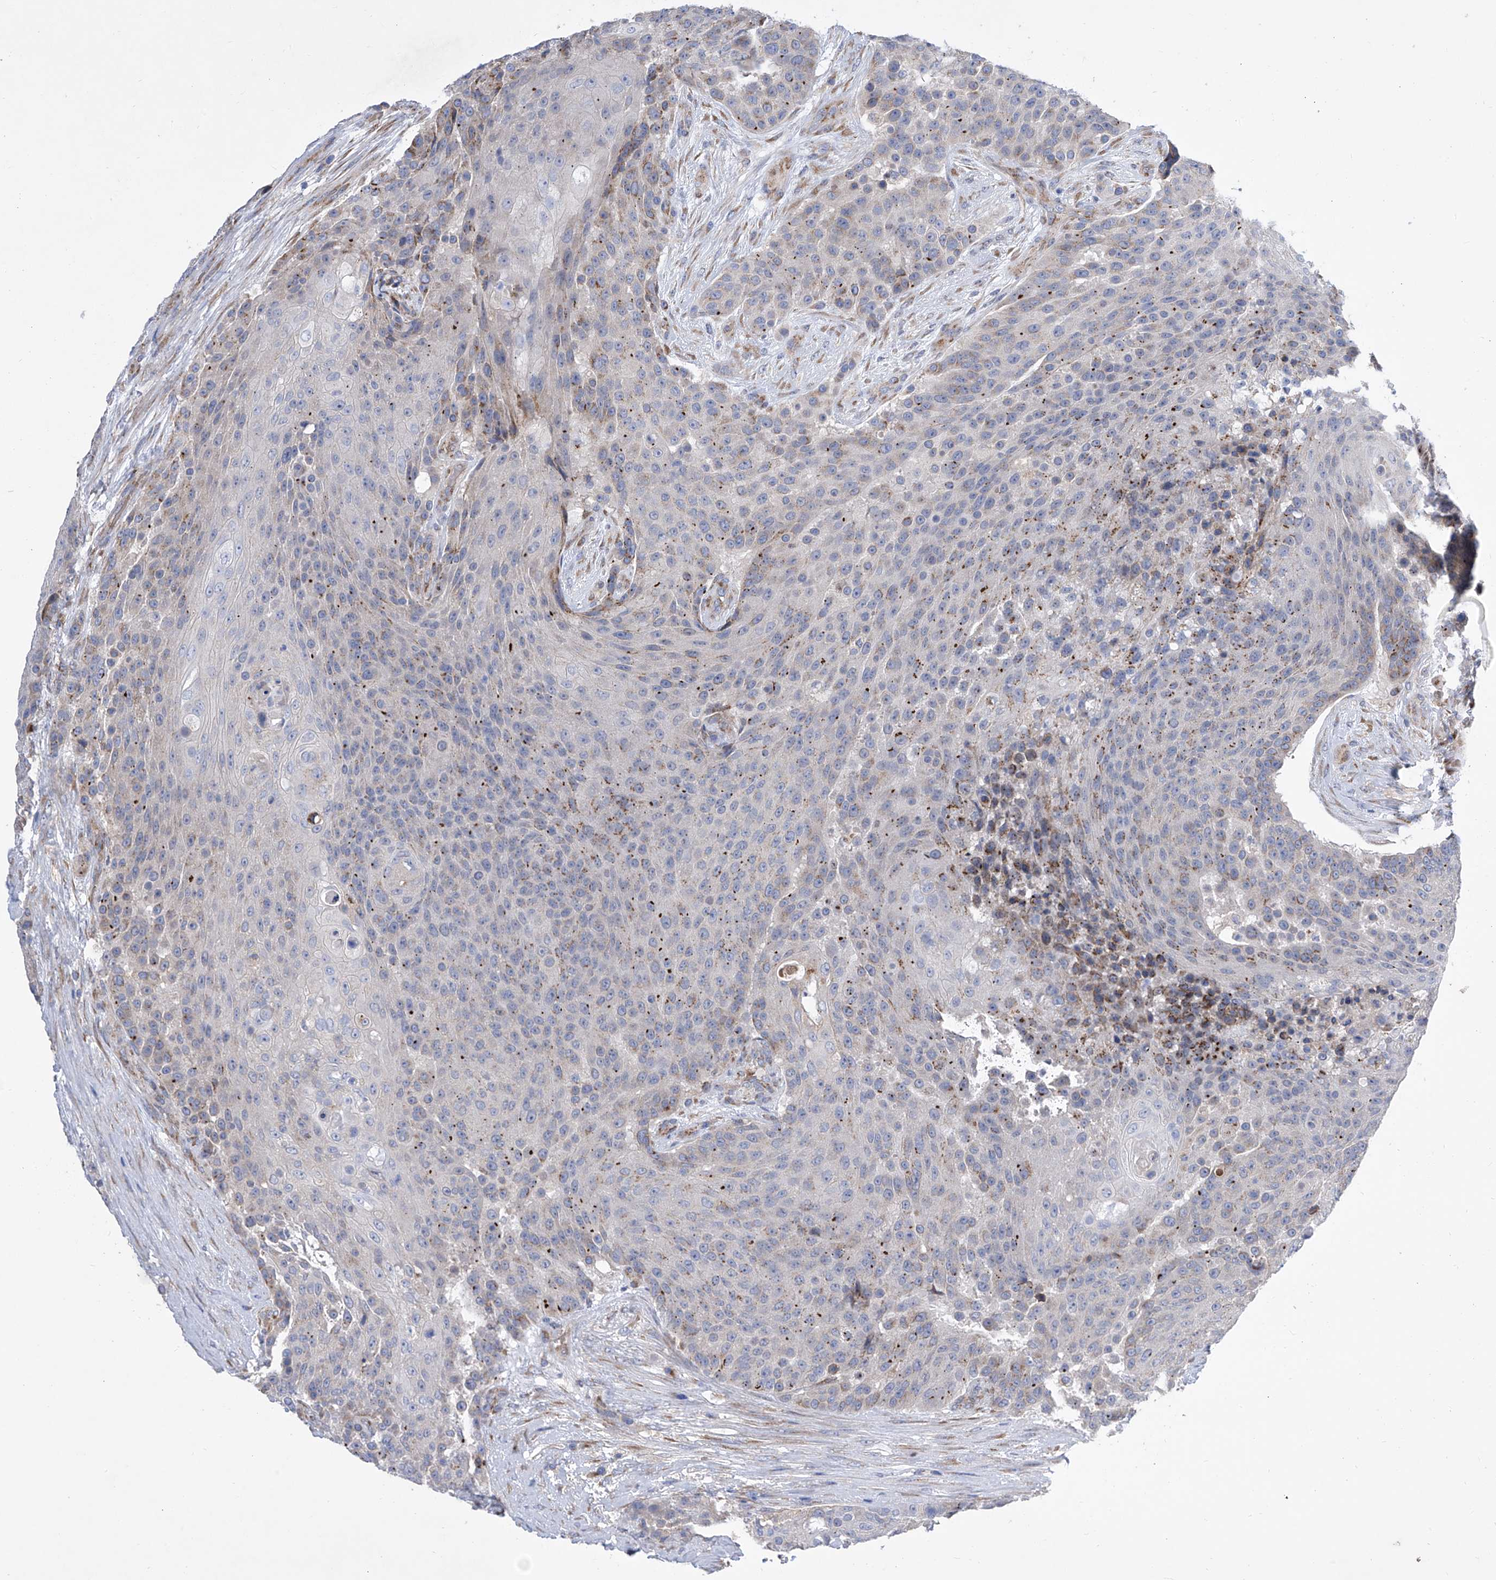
{"staining": {"intensity": "weak", "quantity": "<25%", "location": "cytoplasmic/membranous"}, "tissue": "urothelial cancer", "cell_type": "Tumor cells", "image_type": "cancer", "snomed": [{"axis": "morphology", "description": "Urothelial carcinoma, High grade"}, {"axis": "topography", "description": "Urinary bladder"}], "caption": "Tumor cells show no significant positivity in high-grade urothelial carcinoma.", "gene": "TJAP1", "patient": {"sex": "female", "age": 63}}